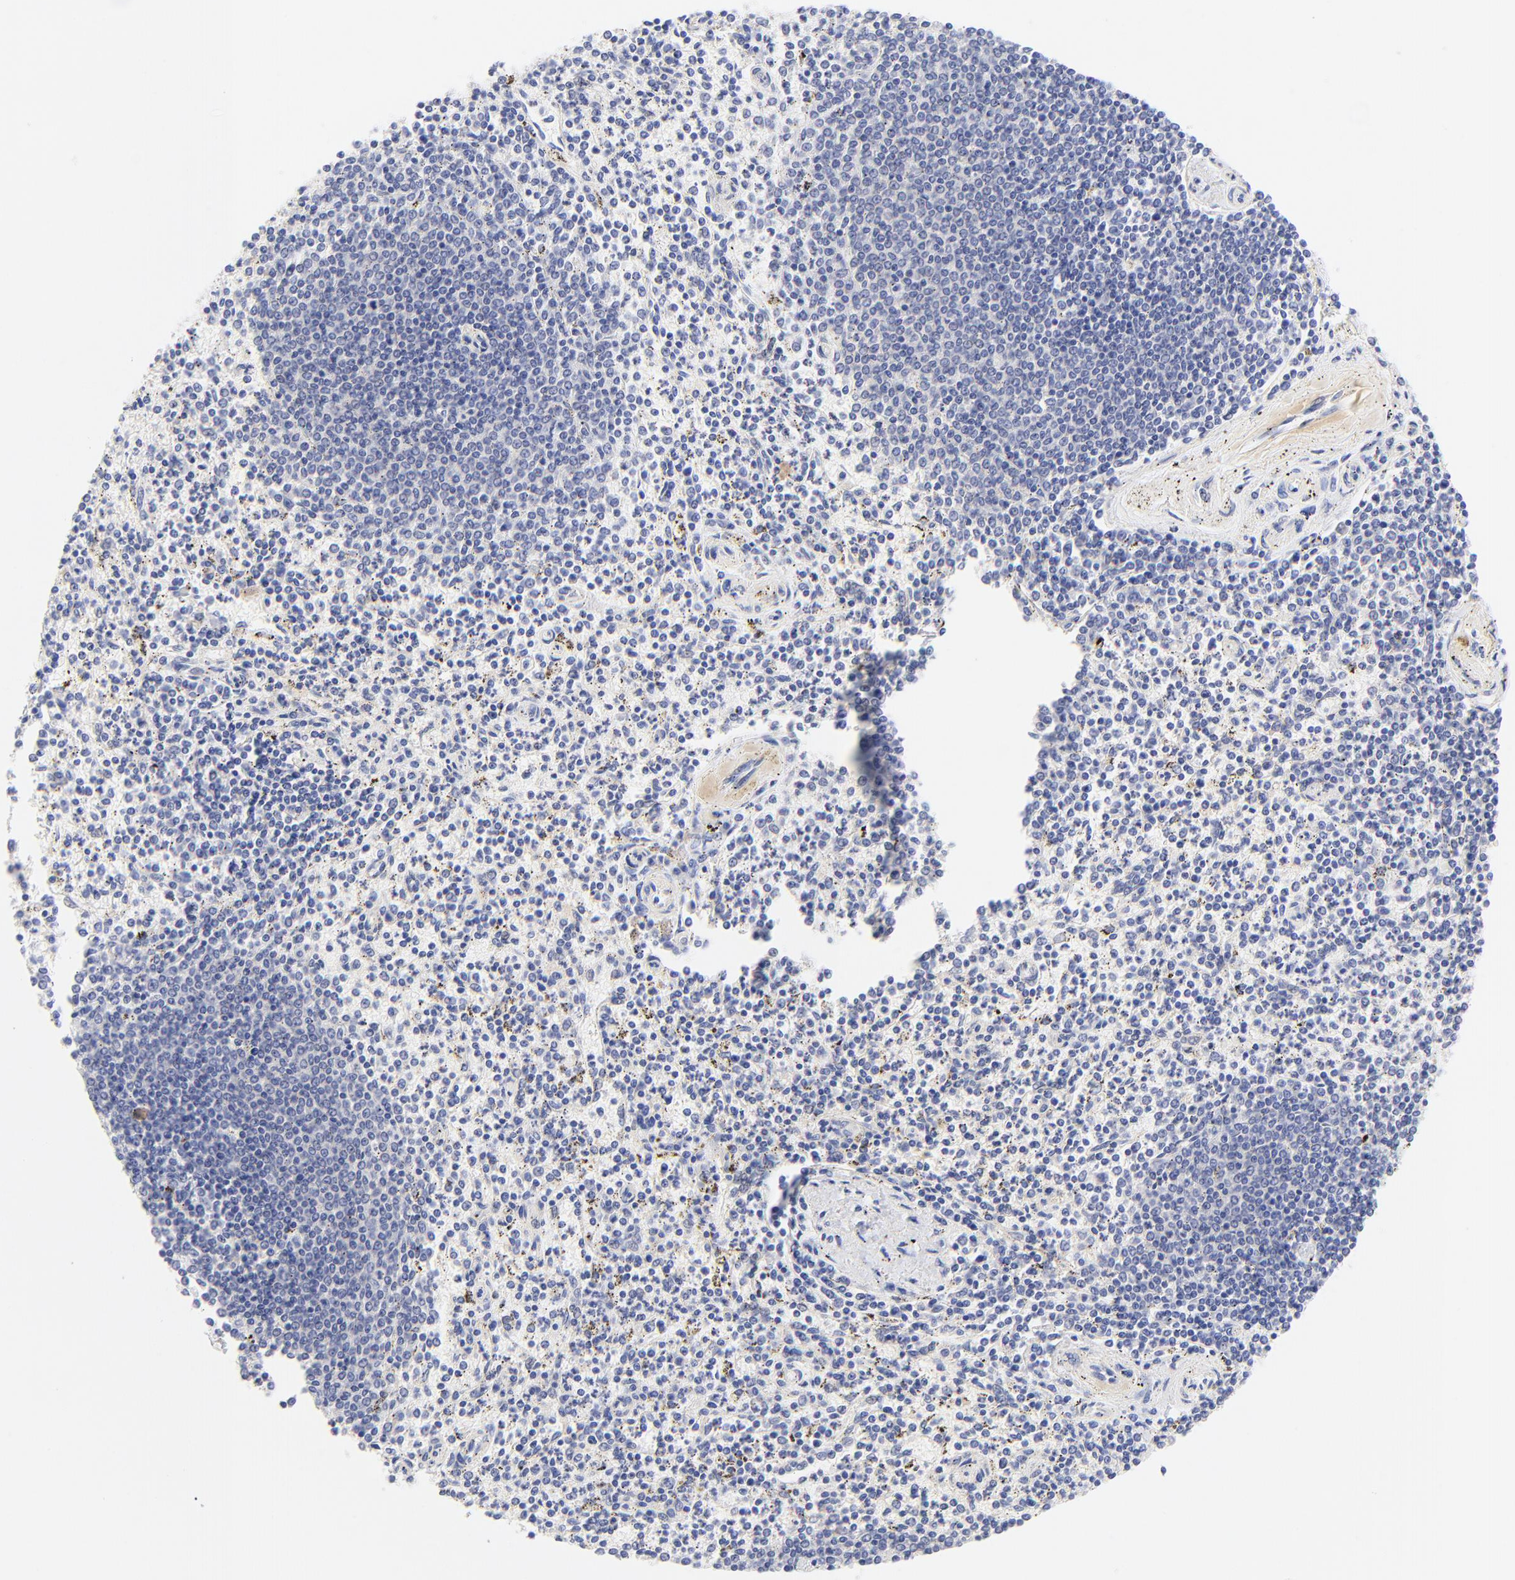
{"staining": {"intensity": "negative", "quantity": "none", "location": "none"}, "tissue": "spleen", "cell_type": "Cells in red pulp", "image_type": "normal", "snomed": [{"axis": "morphology", "description": "Normal tissue, NOS"}, {"axis": "topography", "description": "Spleen"}], "caption": "Photomicrograph shows no protein expression in cells in red pulp of normal spleen. (DAB (3,3'-diaminobenzidine) IHC visualized using brightfield microscopy, high magnification).", "gene": "EBP", "patient": {"sex": "male", "age": 72}}